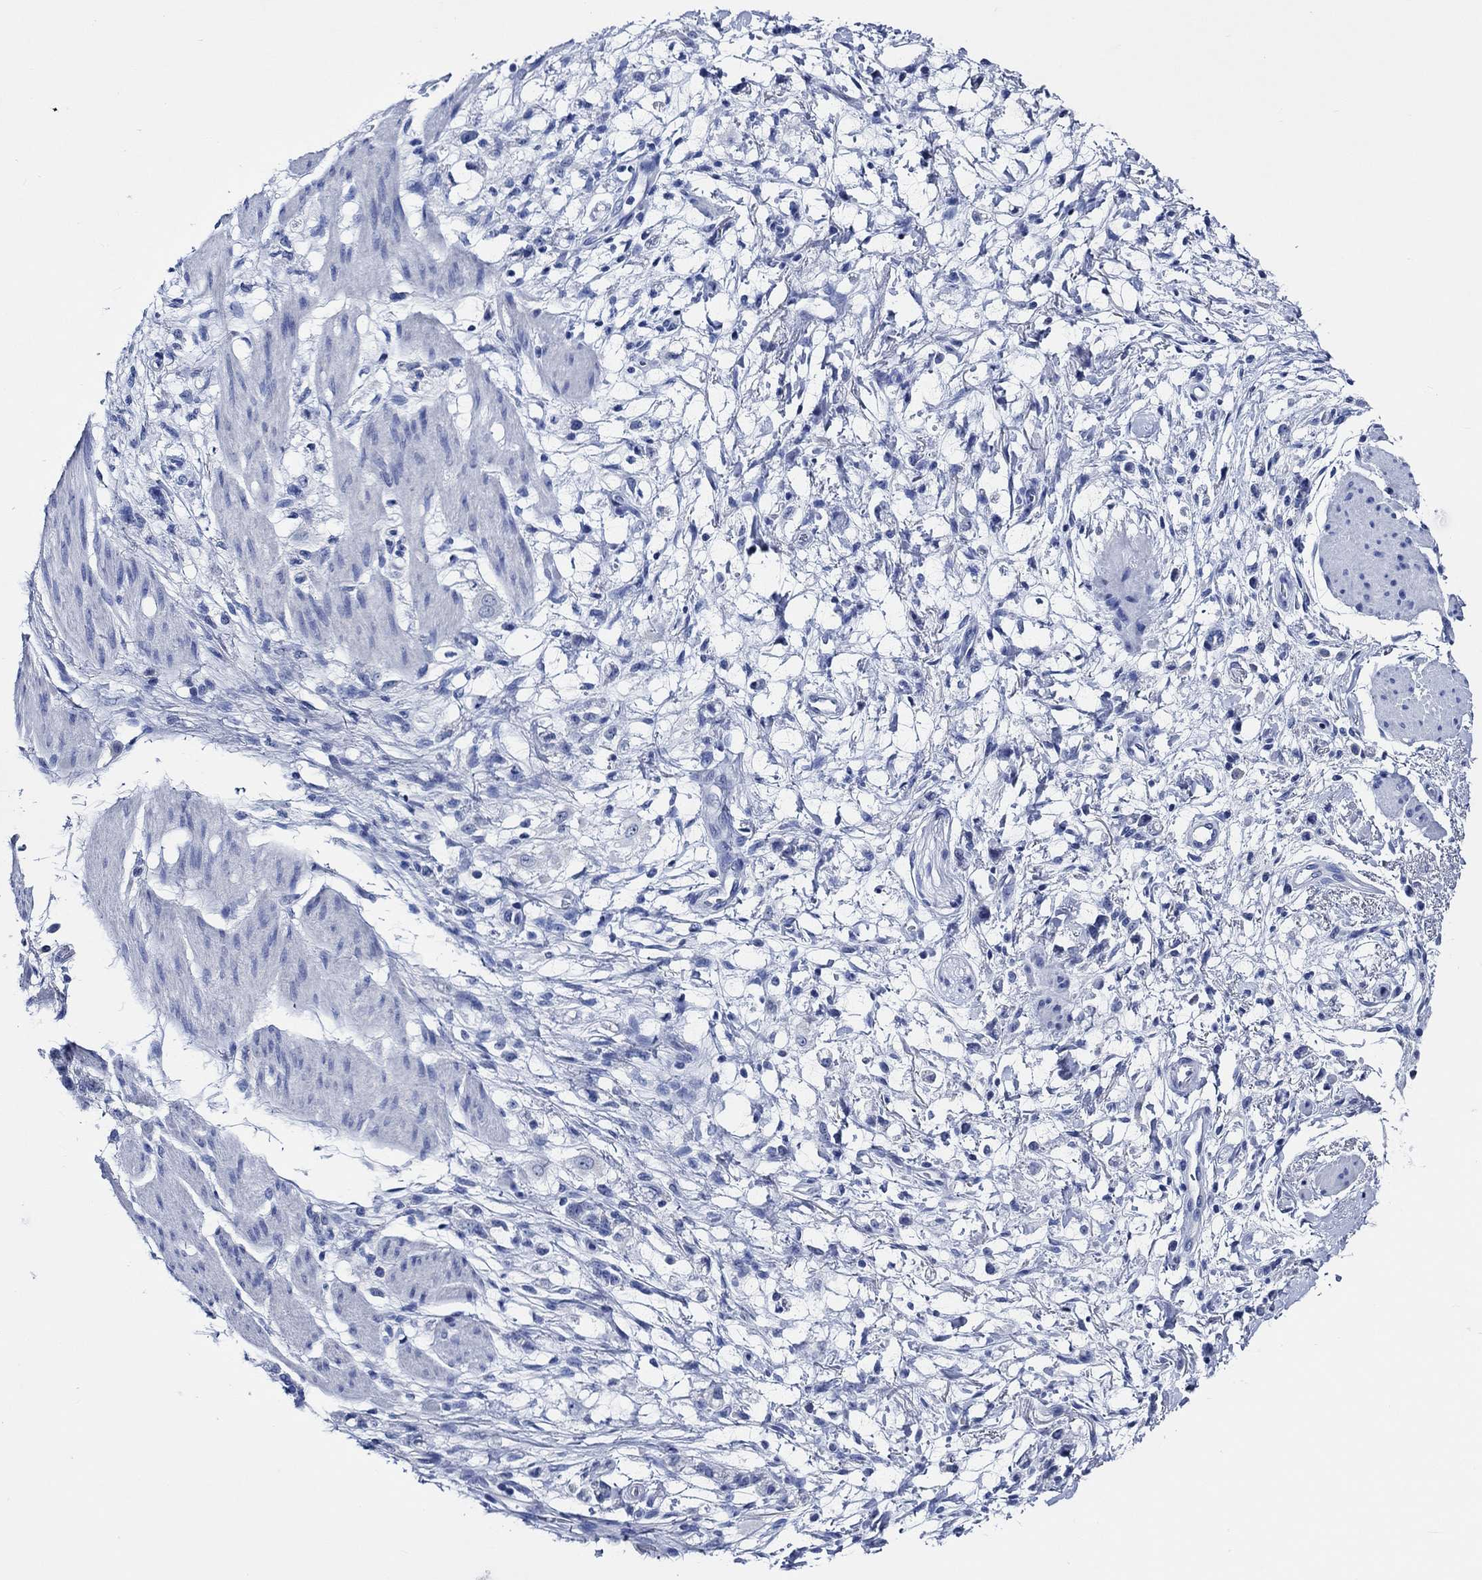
{"staining": {"intensity": "negative", "quantity": "none", "location": "none"}, "tissue": "stomach cancer", "cell_type": "Tumor cells", "image_type": "cancer", "snomed": [{"axis": "morphology", "description": "Adenocarcinoma, NOS"}, {"axis": "topography", "description": "Stomach"}], "caption": "This is an immunohistochemistry (IHC) photomicrograph of human adenocarcinoma (stomach). There is no positivity in tumor cells.", "gene": "WDR62", "patient": {"sex": "female", "age": 60}}